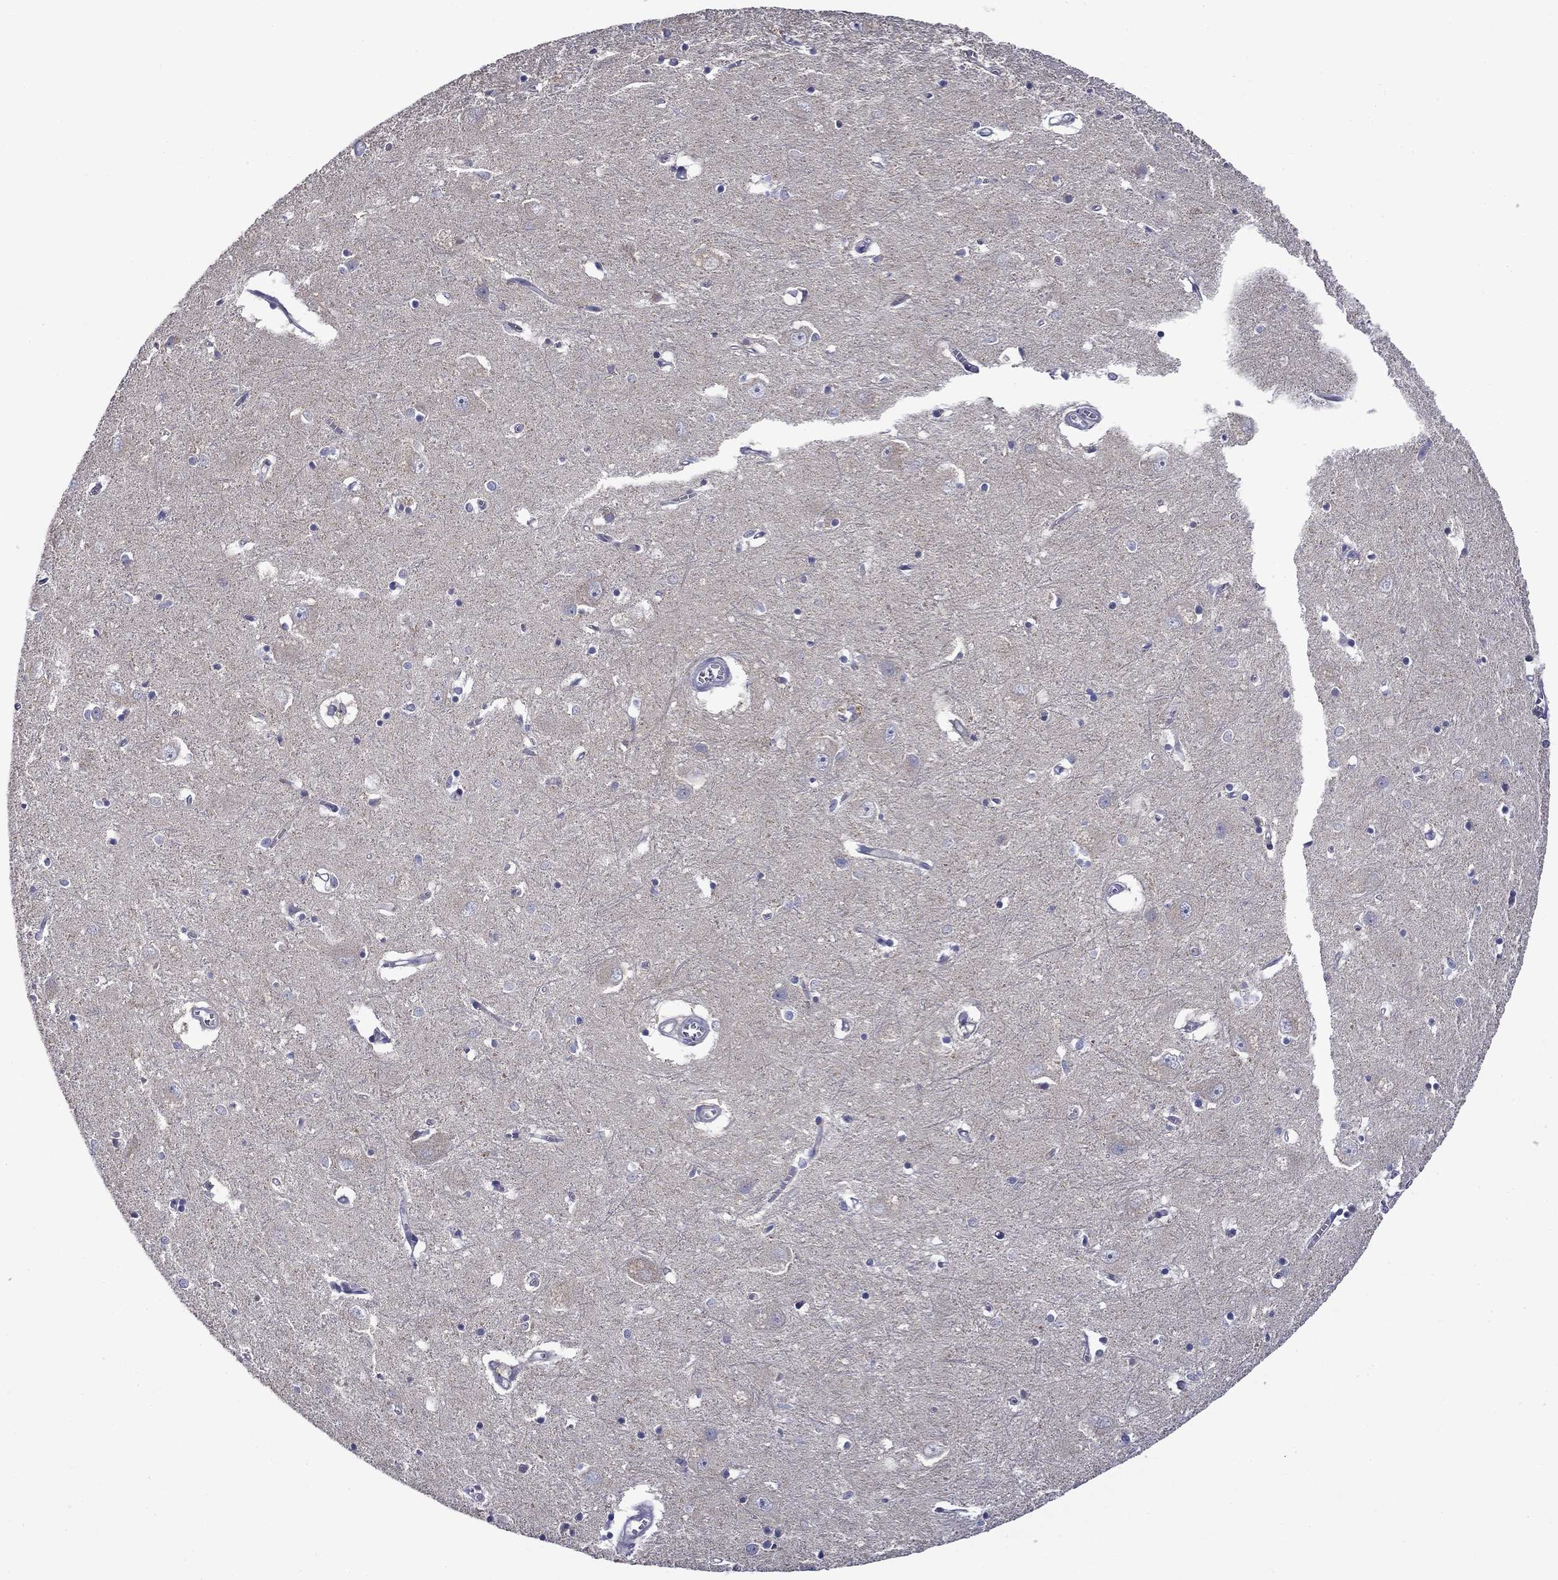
{"staining": {"intensity": "negative", "quantity": "none", "location": "none"}, "tissue": "caudate", "cell_type": "Glial cells", "image_type": "normal", "snomed": [{"axis": "morphology", "description": "Normal tissue, NOS"}, {"axis": "topography", "description": "Lateral ventricle wall"}], "caption": "Human caudate stained for a protein using immunohistochemistry displays no positivity in glial cells.", "gene": "SPATA7", "patient": {"sex": "male", "age": 54}}